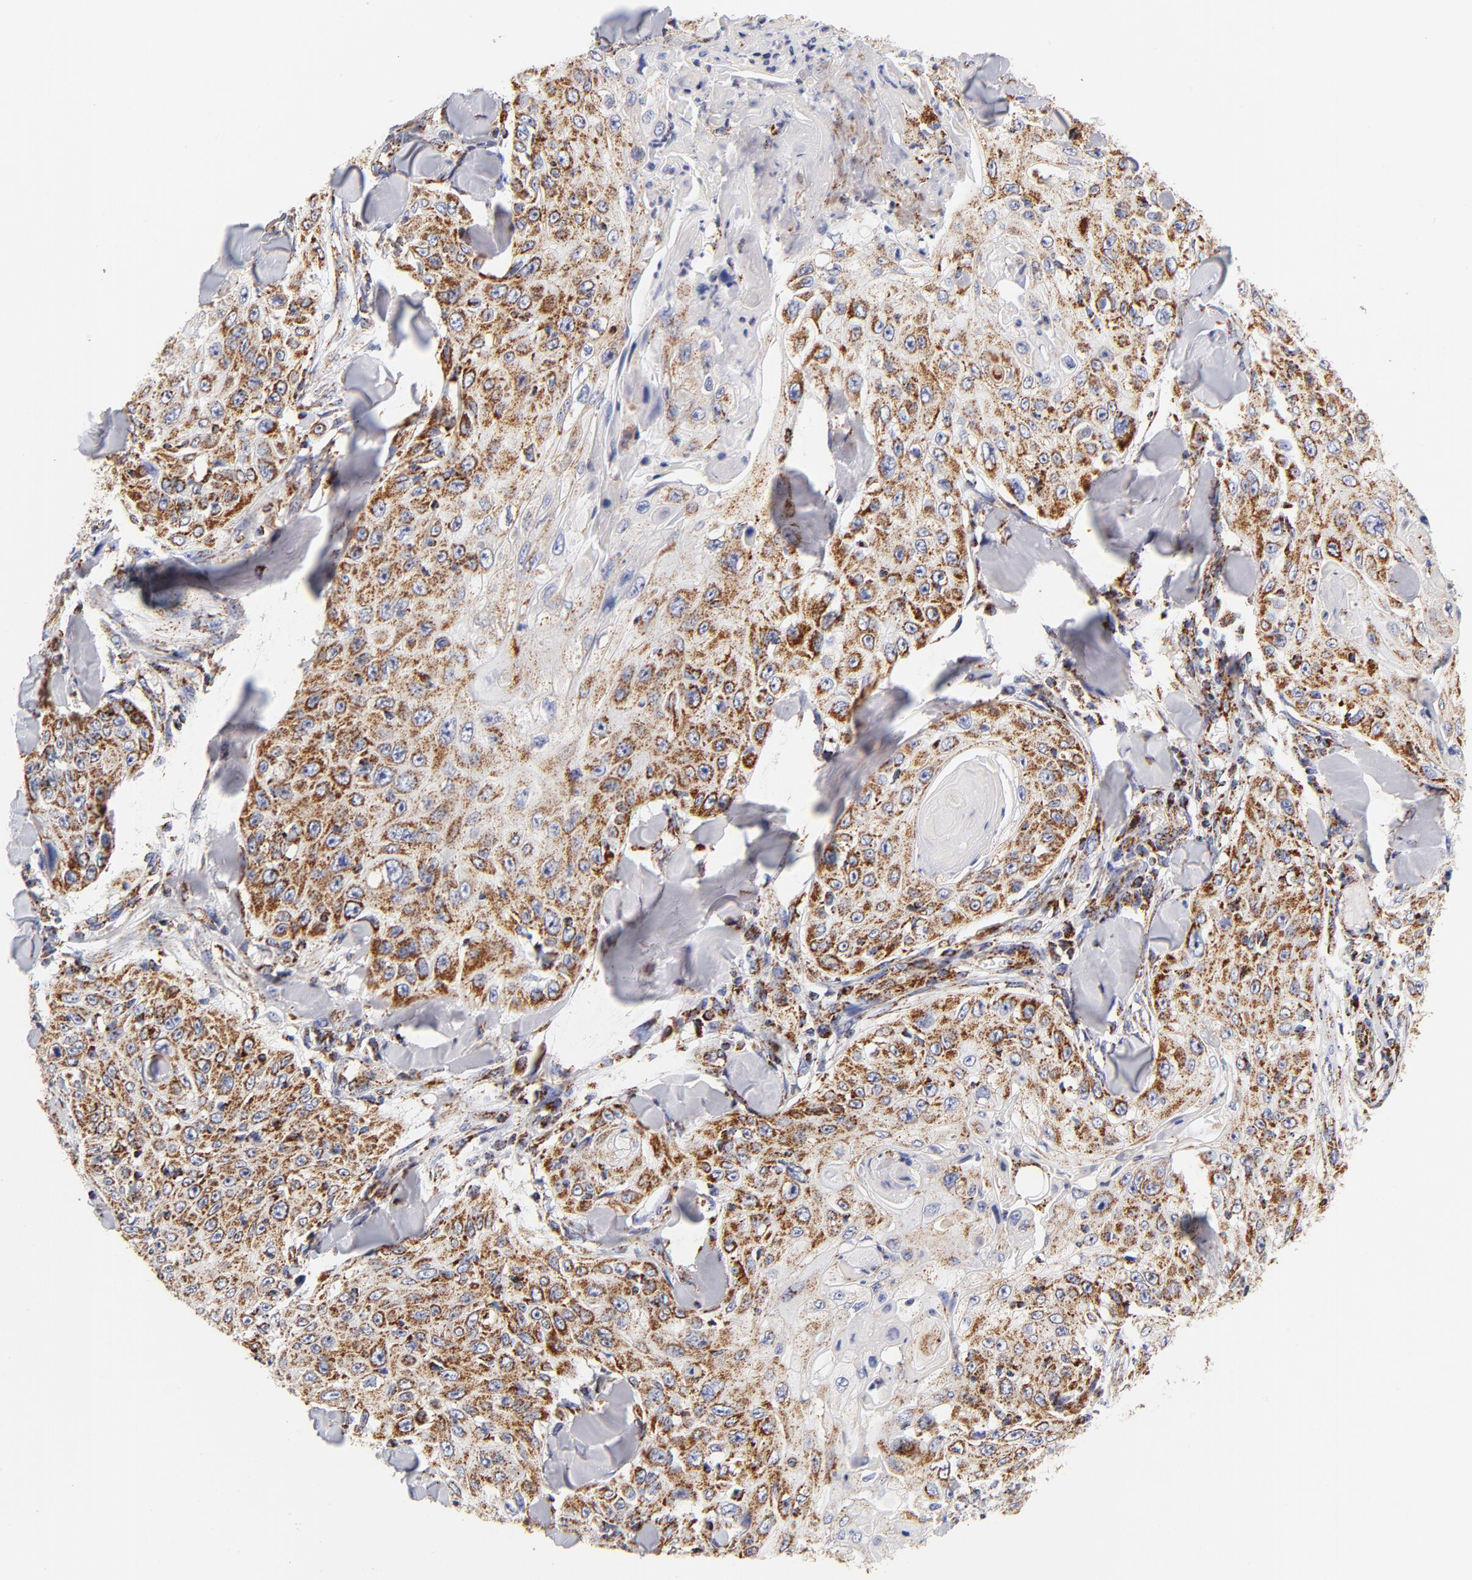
{"staining": {"intensity": "moderate", "quantity": ">75%", "location": "cytoplasmic/membranous"}, "tissue": "skin cancer", "cell_type": "Tumor cells", "image_type": "cancer", "snomed": [{"axis": "morphology", "description": "Squamous cell carcinoma, NOS"}, {"axis": "topography", "description": "Skin"}], "caption": "The micrograph reveals a brown stain indicating the presence of a protein in the cytoplasmic/membranous of tumor cells in skin cancer.", "gene": "ECHS1", "patient": {"sex": "male", "age": 86}}